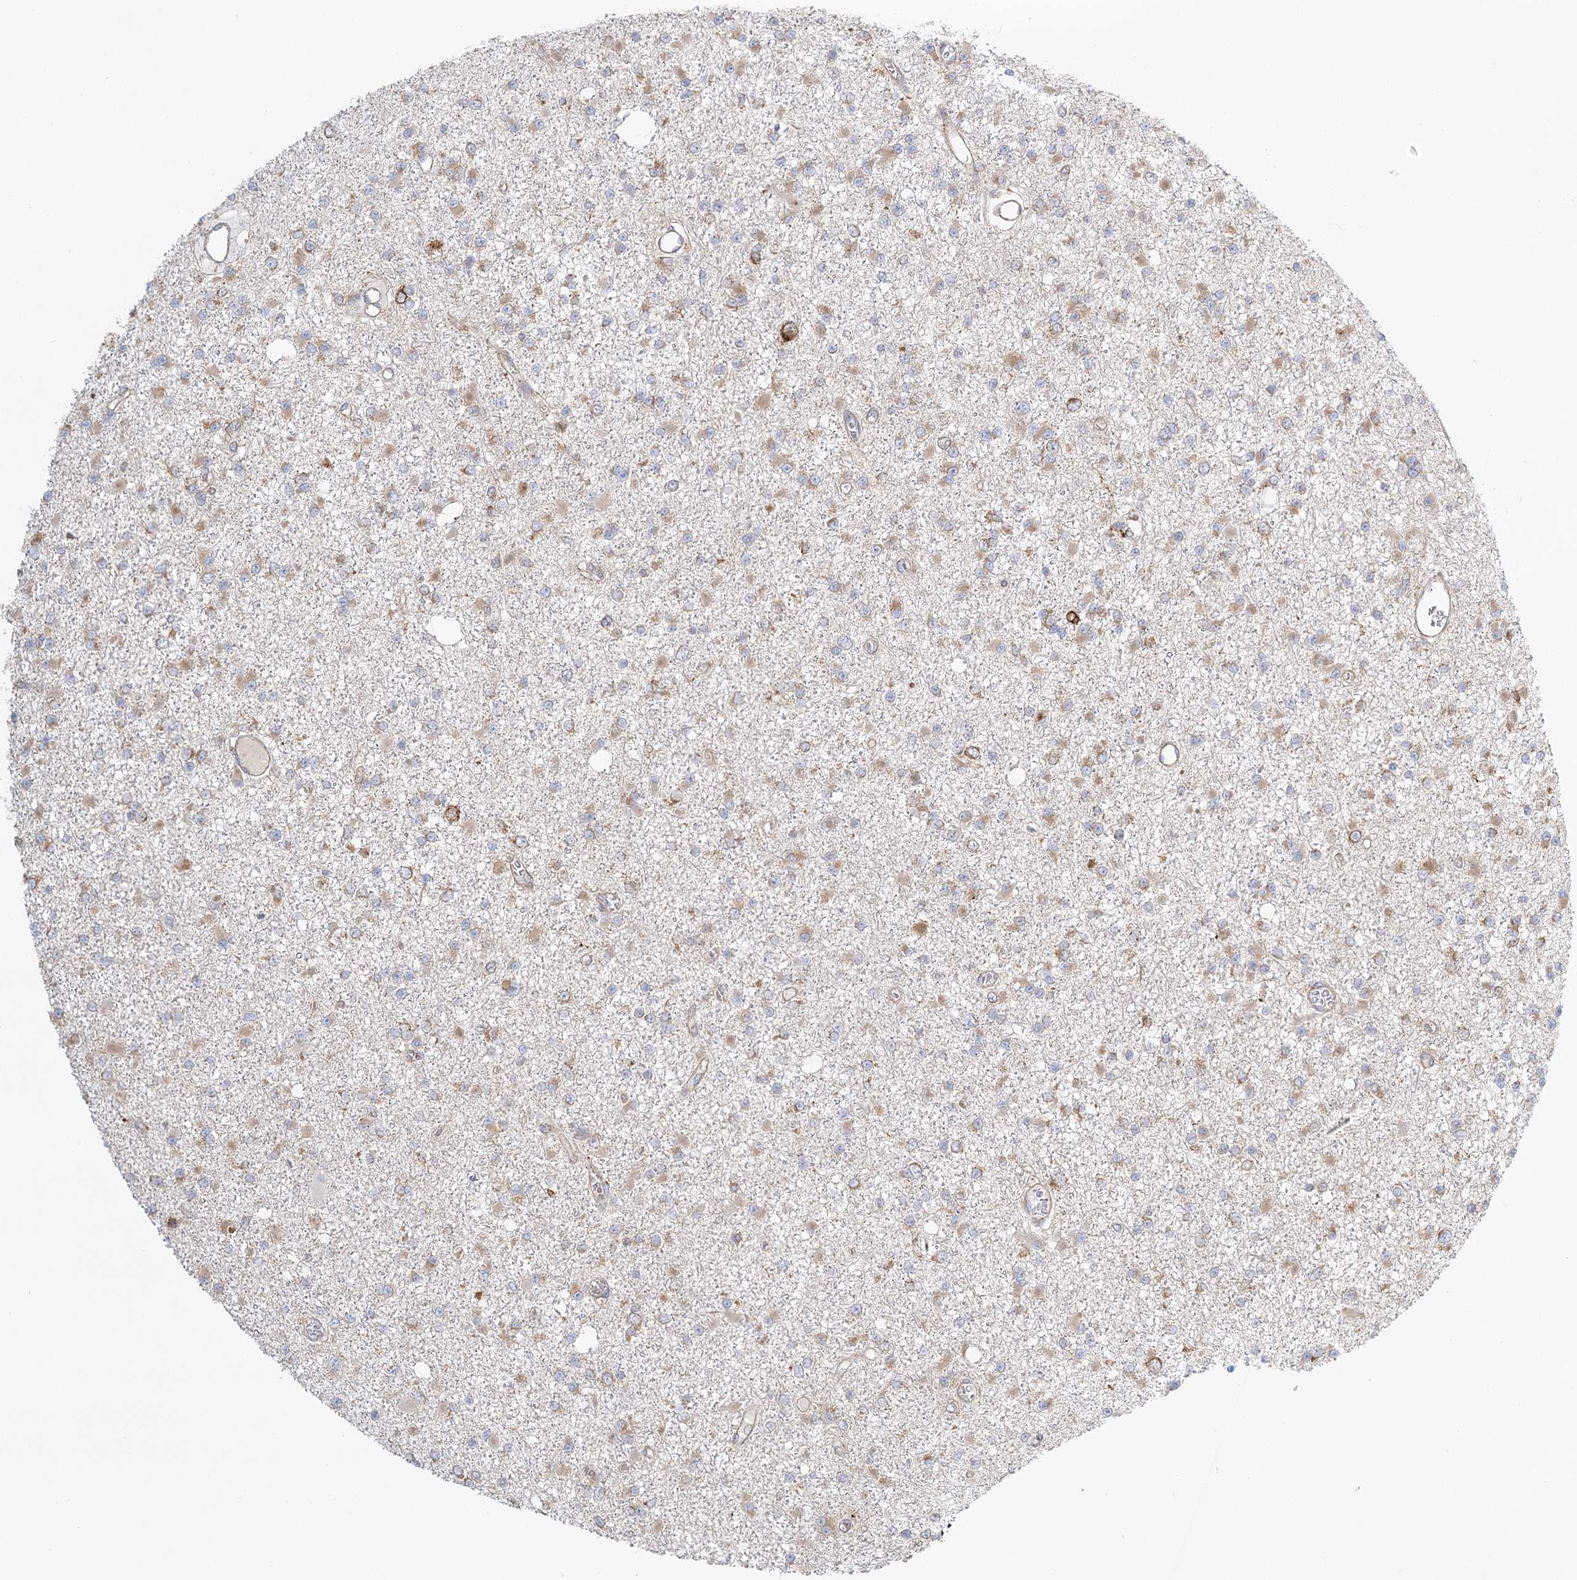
{"staining": {"intensity": "weak", "quantity": "25%-75%", "location": "cytoplasmic/membranous"}, "tissue": "glioma", "cell_type": "Tumor cells", "image_type": "cancer", "snomed": [{"axis": "morphology", "description": "Glioma, malignant, Low grade"}, {"axis": "topography", "description": "Brain"}], "caption": "Protein analysis of glioma tissue displays weak cytoplasmic/membranous expression in approximately 25%-75% of tumor cells. Using DAB (brown) and hematoxylin (blue) stains, captured at high magnification using brightfield microscopy.", "gene": "TAS1R1", "patient": {"sex": "female", "age": 22}}